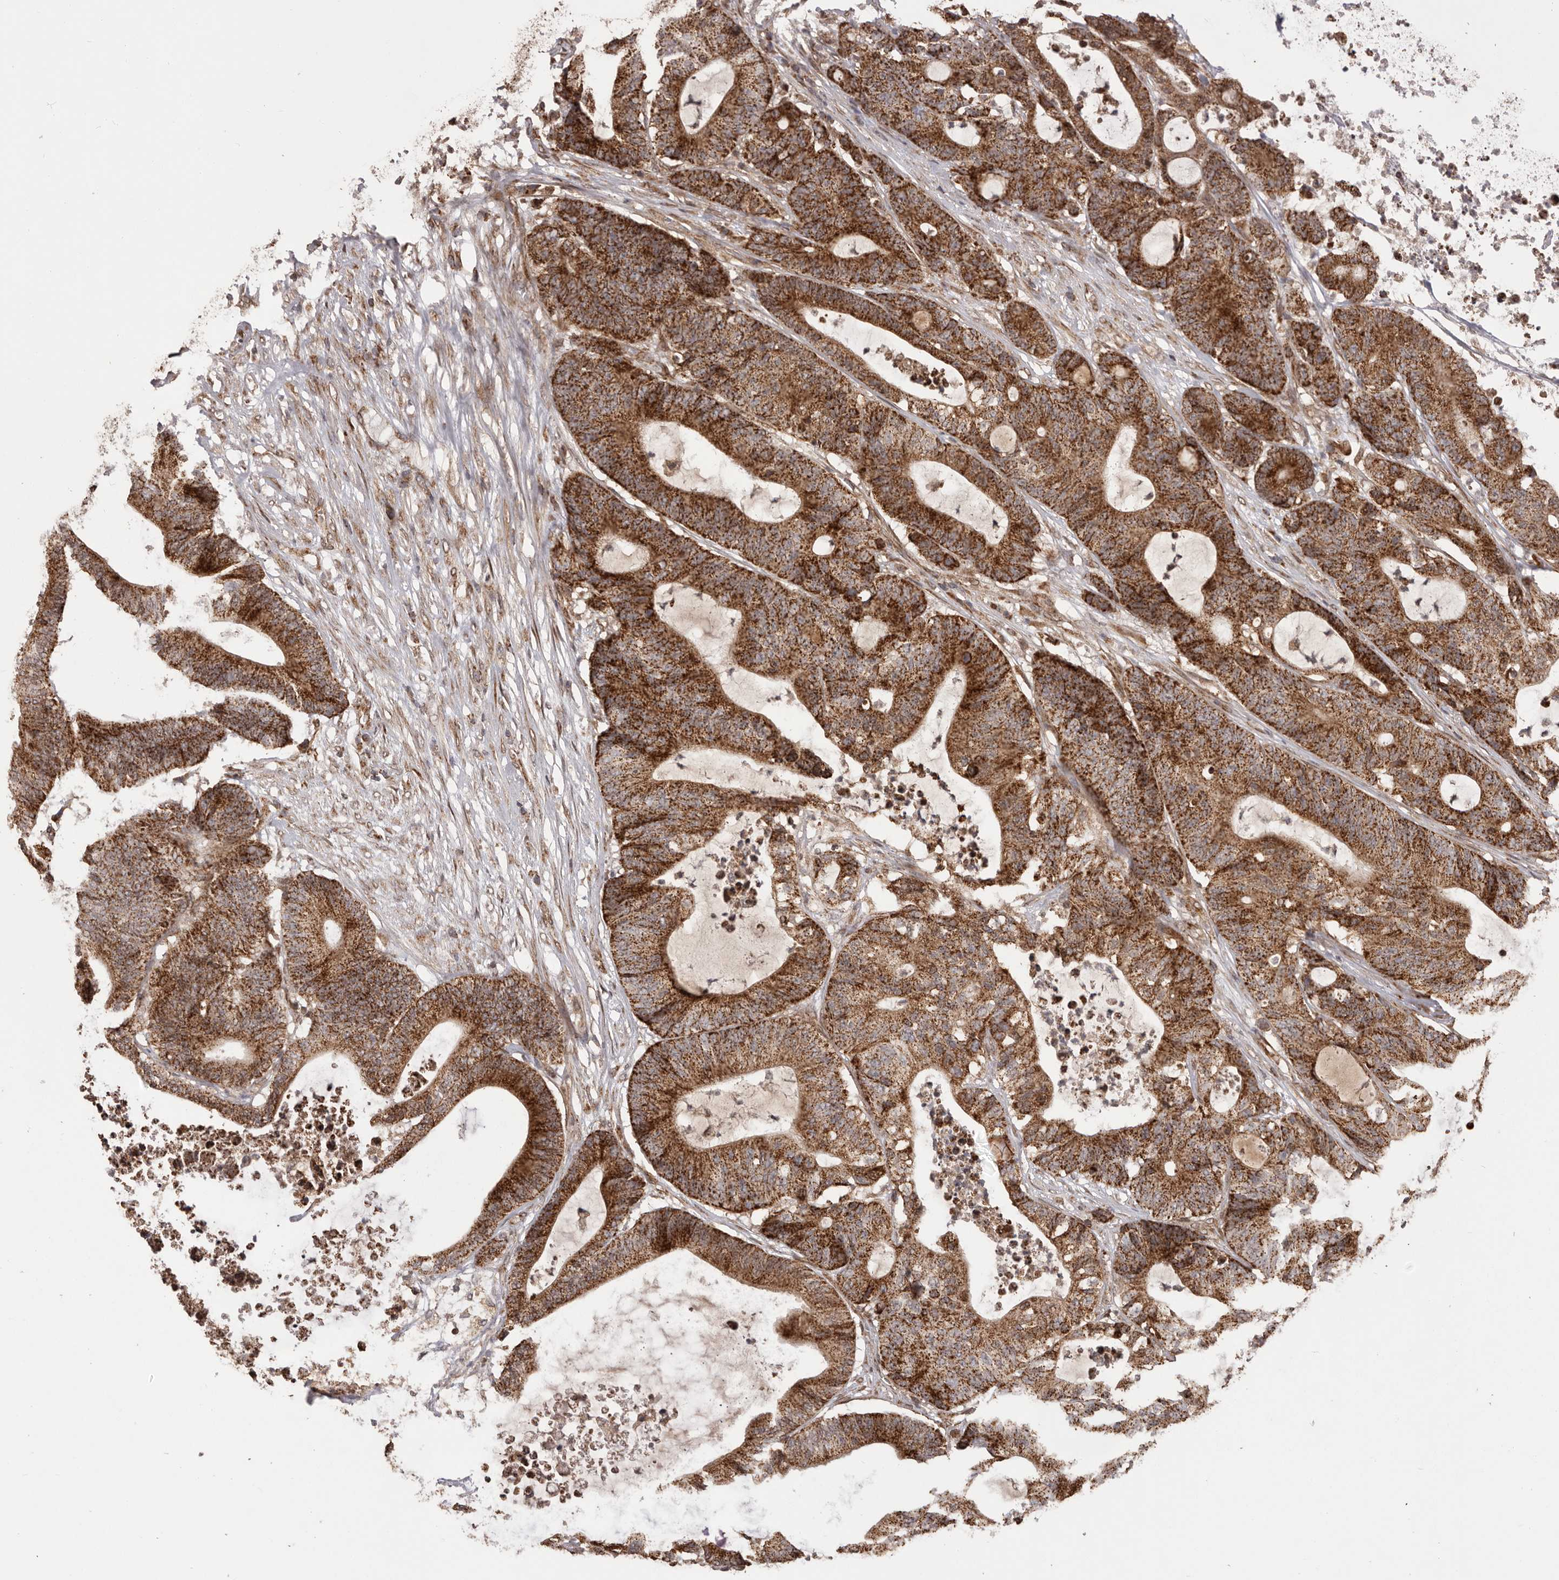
{"staining": {"intensity": "strong", "quantity": ">75%", "location": "cytoplasmic/membranous"}, "tissue": "colorectal cancer", "cell_type": "Tumor cells", "image_type": "cancer", "snomed": [{"axis": "morphology", "description": "Adenocarcinoma, NOS"}, {"axis": "topography", "description": "Colon"}], "caption": "Immunohistochemical staining of human colorectal adenocarcinoma demonstrates high levels of strong cytoplasmic/membranous protein positivity in approximately >75% of tumor cells. The staining was performed using DAB, with brown indicating positive protein expression. Nuclei are stained blue with hematoxylin.", "gene": "CHRM2", "patient": {"sex": "female", "age": 84}}